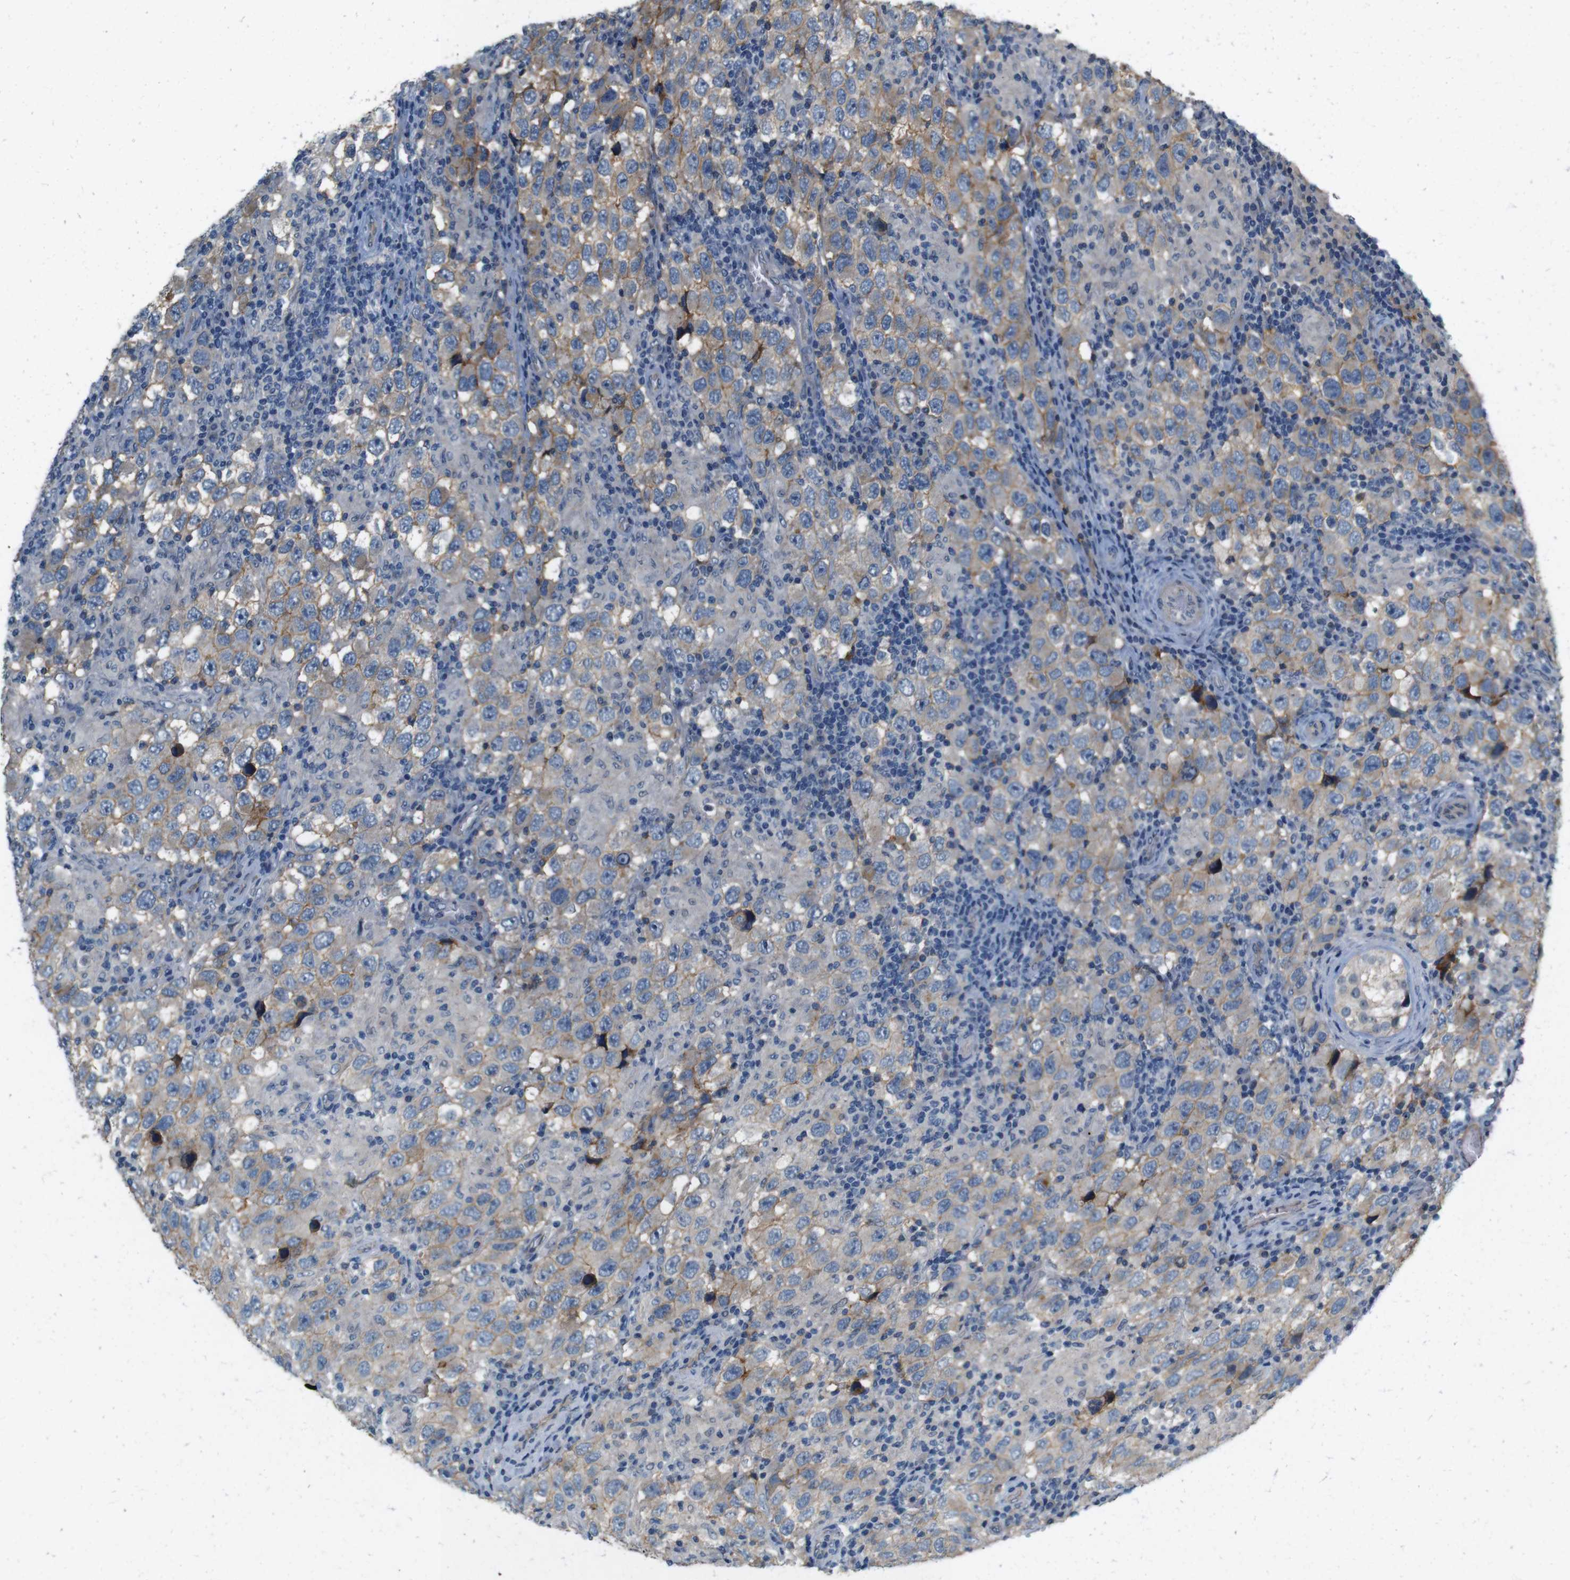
{"staining": {"intensity": "moderate", "quantity": "25%-75%", "location": "cytoplasmic/membranous"}, "tissue": "testis cancer", "cell_type": "Tumor cells", "image_type": "cancer", "snomed": [{"axis": "morphology", "description": "Carcinoma, Embryonal, NOS"}, {"axis": "topography", "description": "Testis"}], "caption": "Human testis embryonal carcinoma stained for a protein (brown) displays moderate cytoplasmic/membranous positive staining in approximately 25%-75% of tumor cells.", "gene": "PVR", "patient": {"sex": "male", "age": 21}}